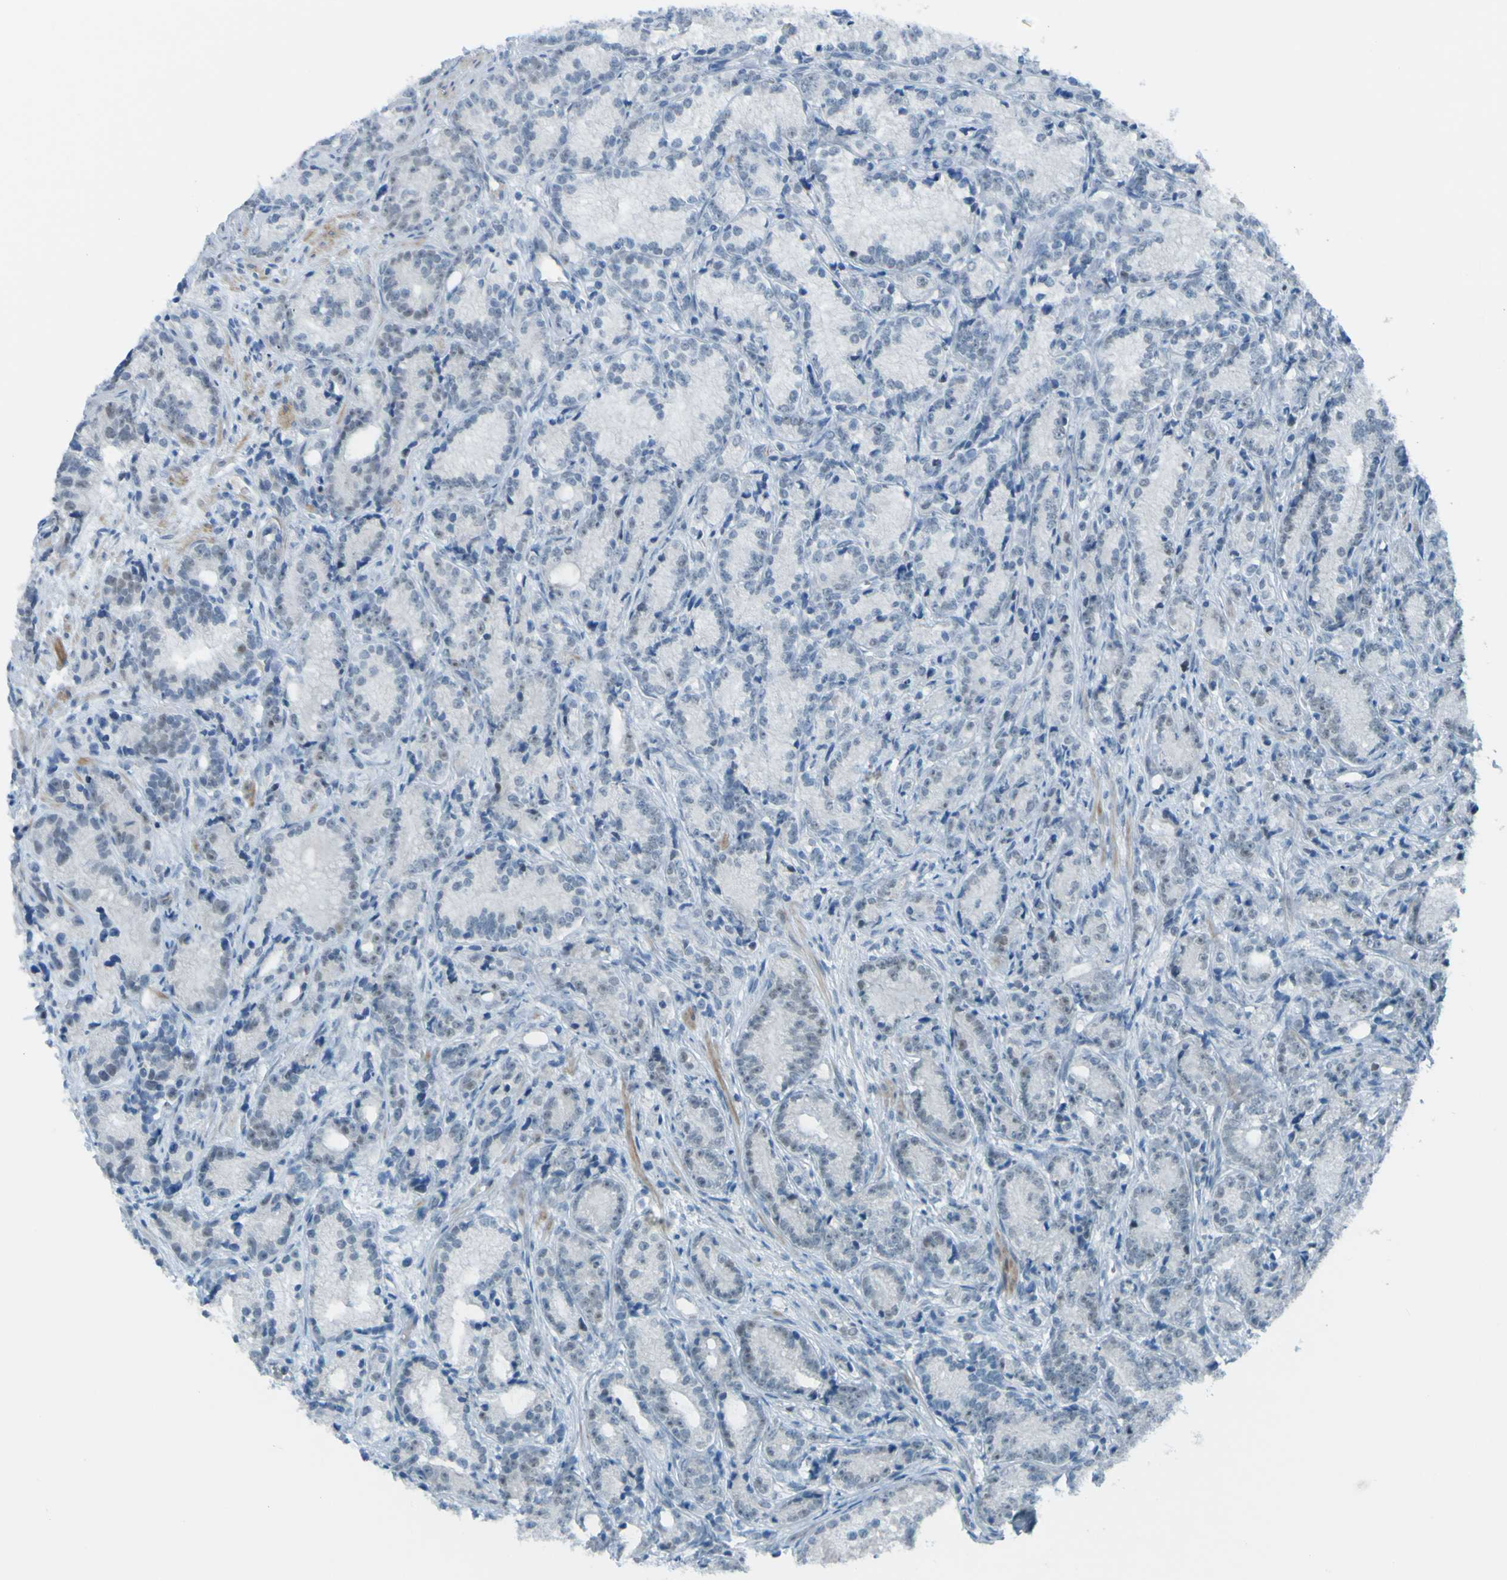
{"staining": {"intensity": "negative", "quantity": "none", "location": "none"}, "tissue": "prostate cancer", "cell_type": "Tumor cells", "image_type": "cancer", "snomed": [{"axis": "morphology", "description": "Adenocarcinoma, Low grade"}, {"axis": "topography", "description": "Prostate"}], "caption": "Immunohistochemistry photomicrograph of prostate adenocarcinoma (low-grade) stained for a protein (brown), which shows no positivity in tumor cells. The staining was performed using DAB (3,3'-diaminobenzidine) to visualize the protein expression in brown, while the nuclei were stained in blue with hematoxylin (Magnification: 20x).", "gene": "USP36", "patient": {"sex": "male", "age": 89}}